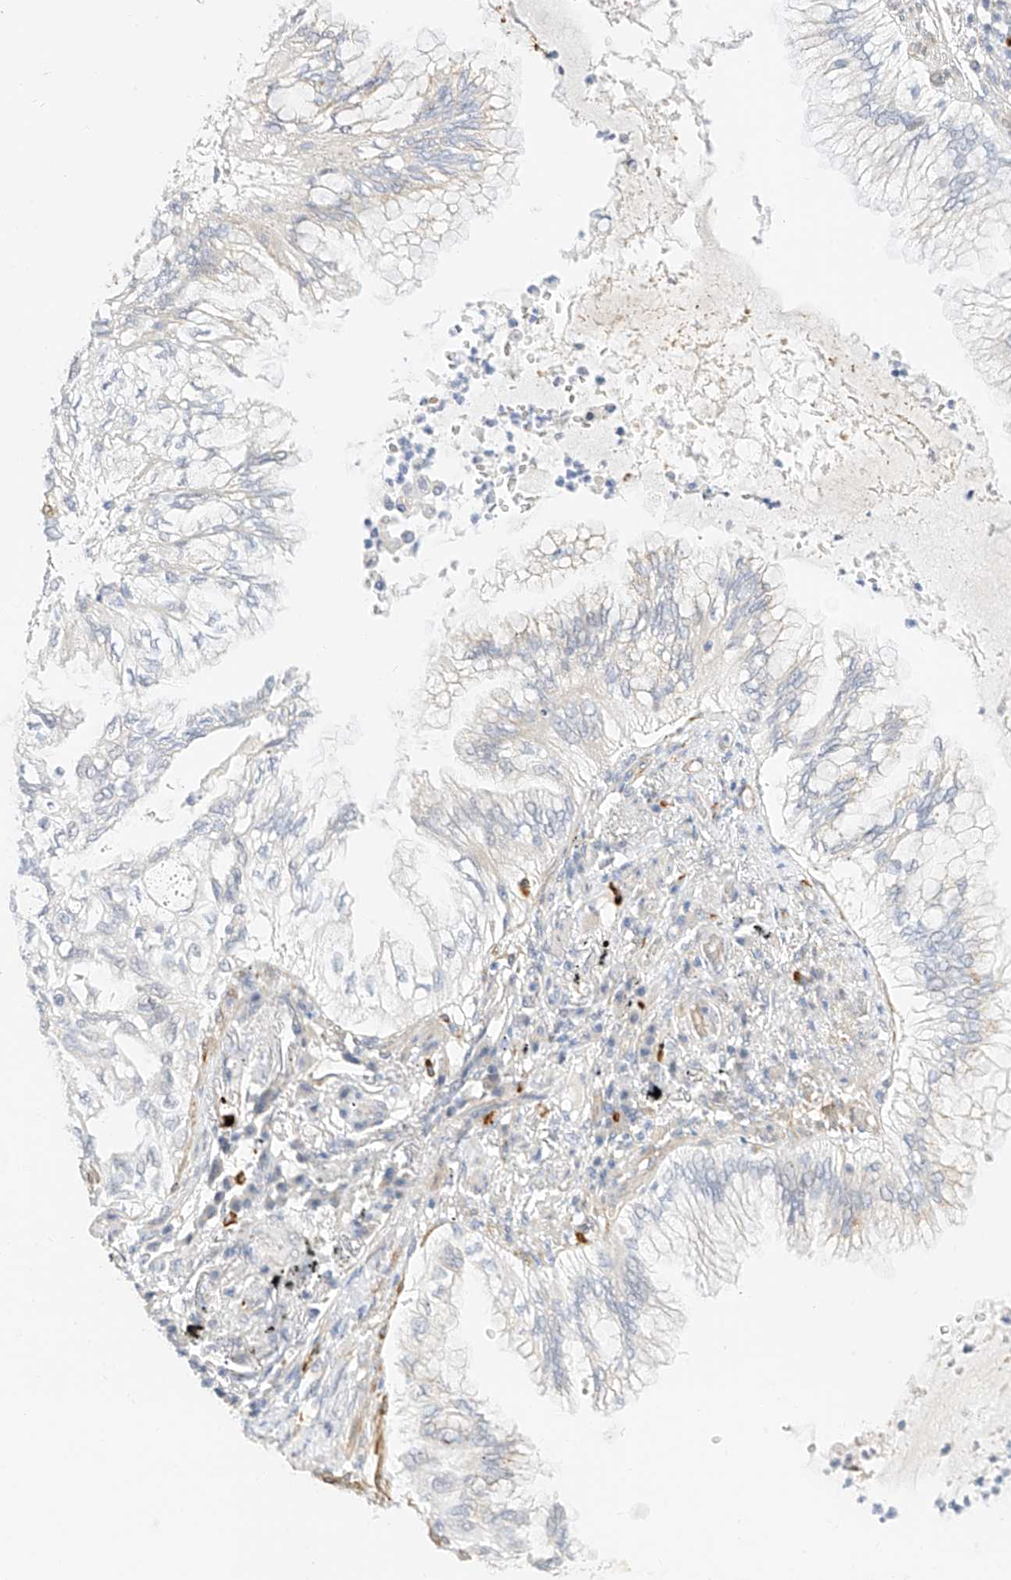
{"staining": {"intensity": "negative", "quantity": "none", "location": "none"}, "tissue": "lung cancer", "cell_type": "Tumor cells", "image_type": "cancer", "snomed": [{"axis": "morphology", "description": "Adenocarcinoma, NOS"}, {"axis": "topography", "description": "Lung"}], "caption": "IHC image of lung adenocarcinoma stained for a protein (brown), which shows no expression in tumor cells.", "gene": "CDCP2", "patient": {"sex": "female", "age": 70}}